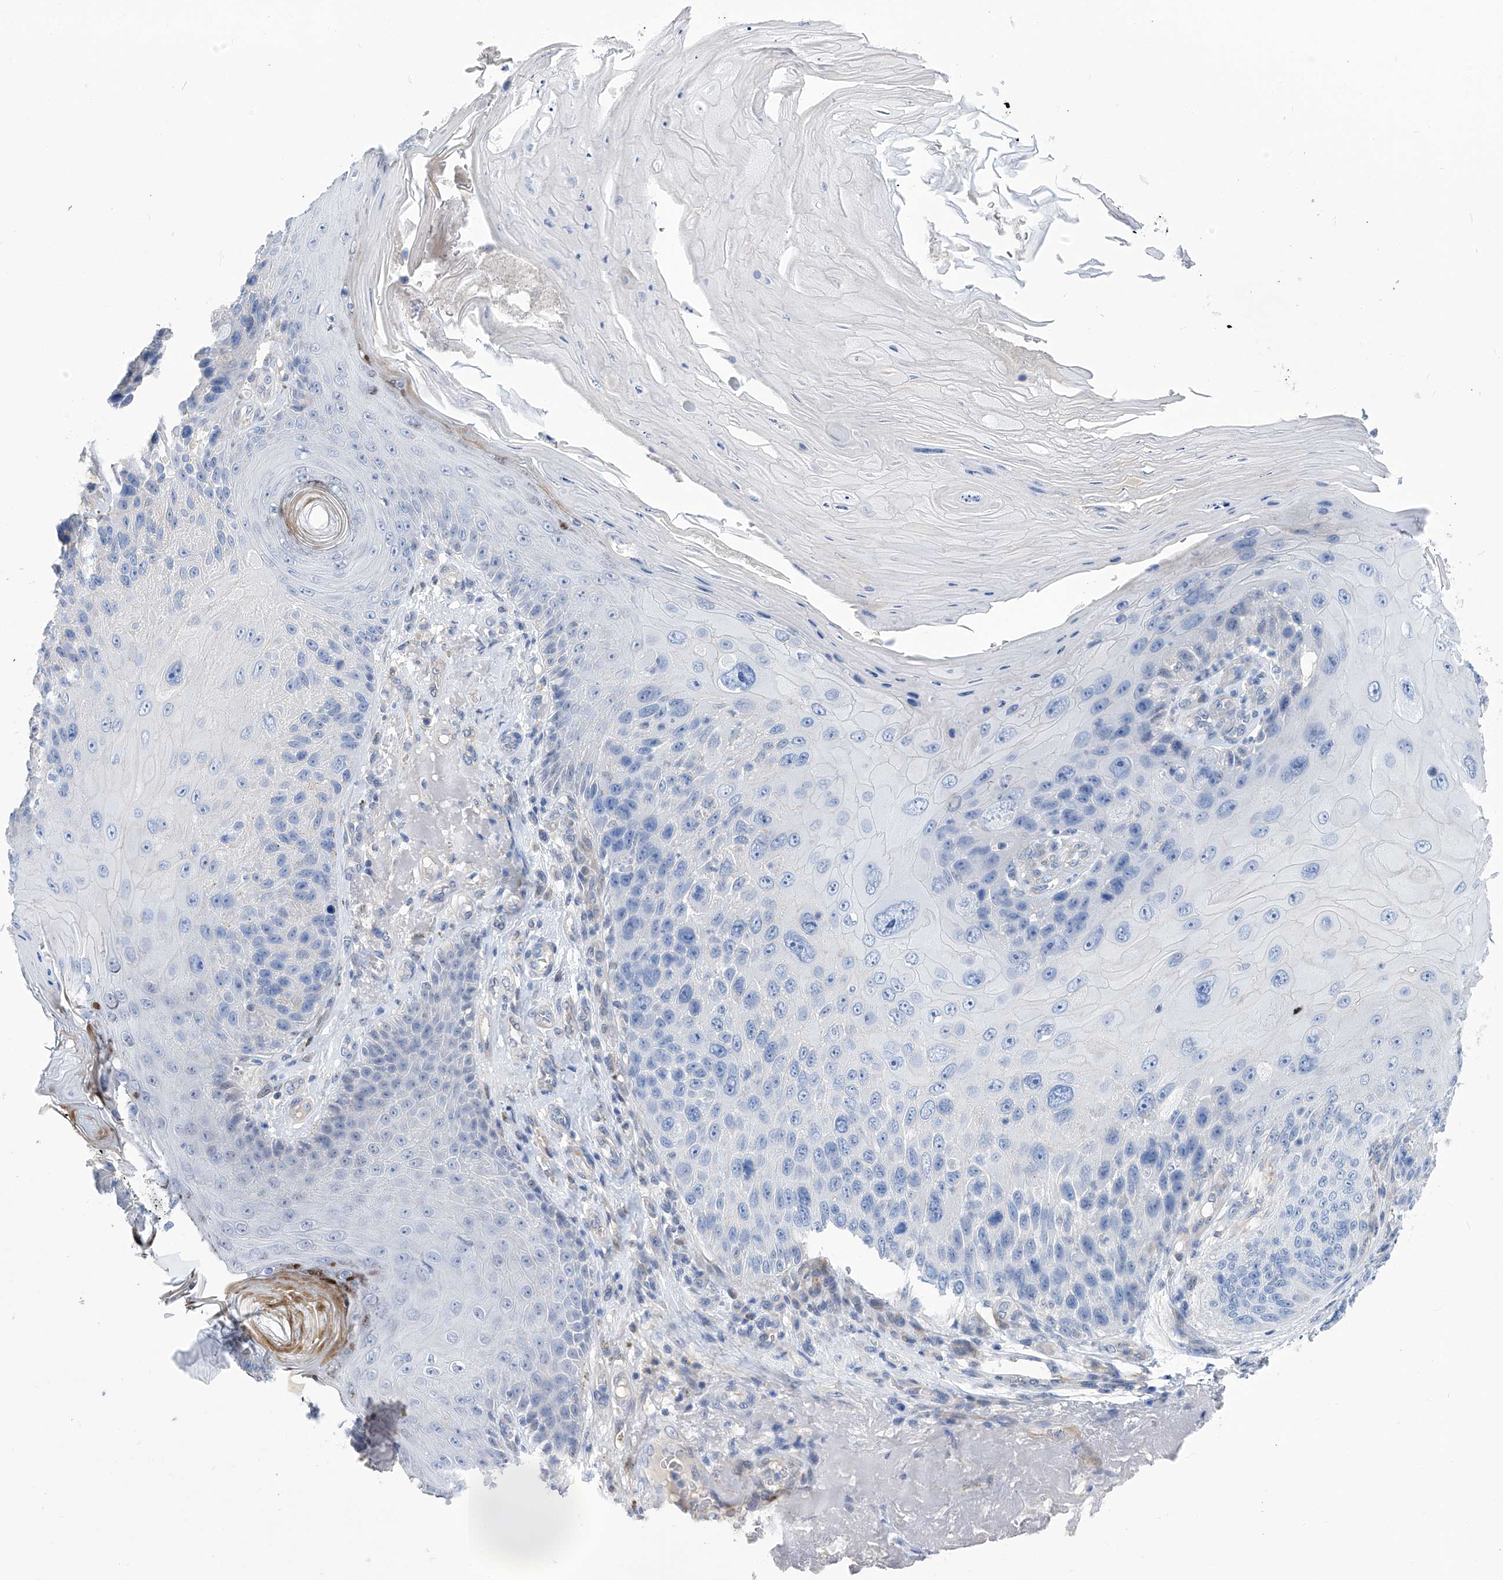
{"staining": {"intensity": "negative", "quantity": "none", "location": "none"}, "tissue": "skin cancer", "cell_type": "Tumor cells", "image_type": "cancer", "snomed": [{"axis": "morphology", "description": "Squamous cell carcinoma, NOS"}, {"axis": "topography", "description": "Skin"}], "caption": "This histopathology image is of skin cancer stained with immunohistochemistry to label a protein in brown with the nuclei are counter-stained blue. There is no positivity in tumor cells.", "gene": "PGM3", "patient": {"sex": "female", "age": 88}}